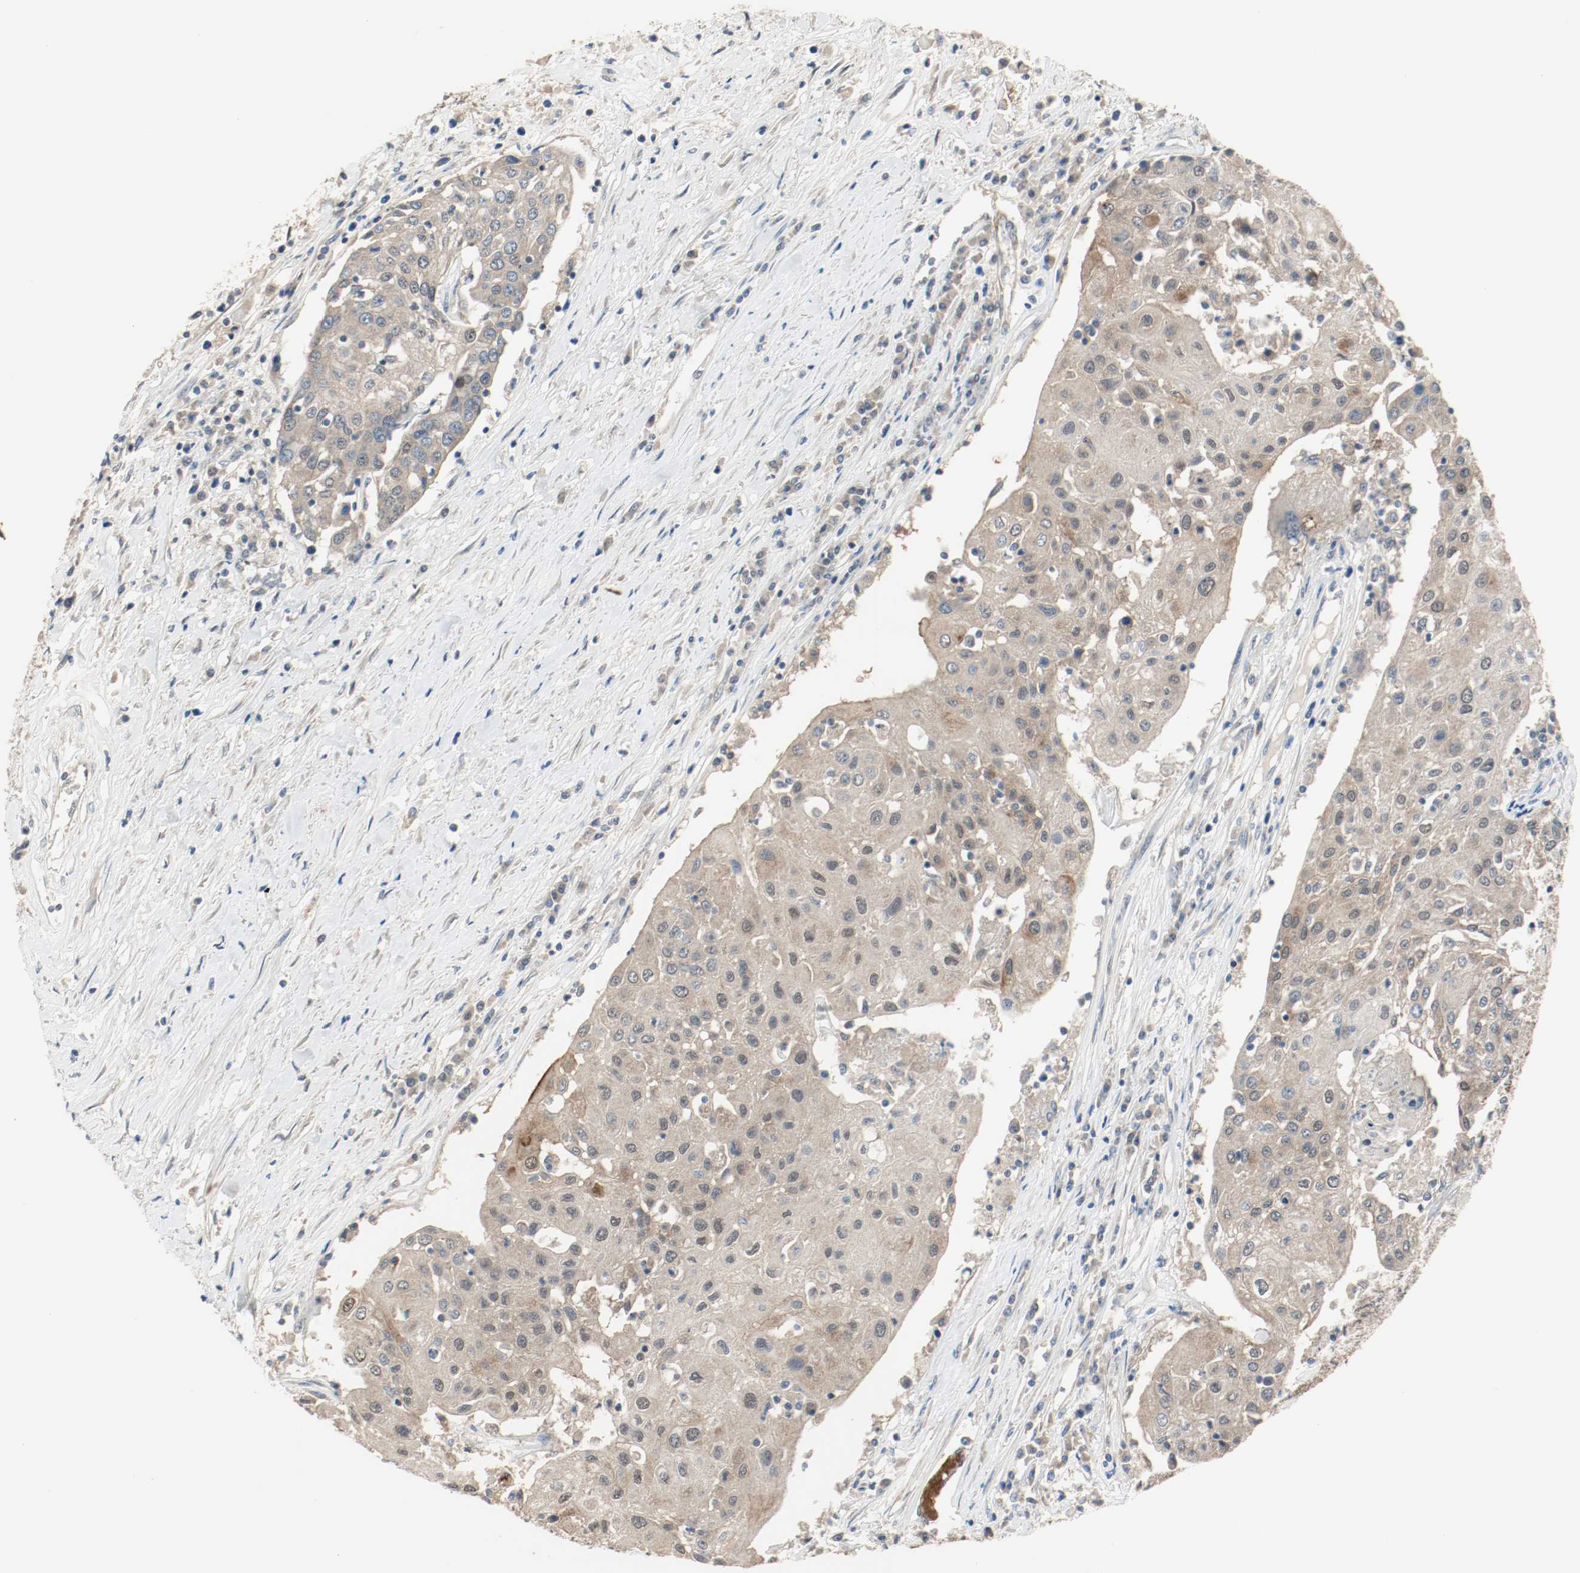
{"staining": {"intensity": "weak", "quantity": ">75%", "location": "cytoplasmic/membranous"}, "tissue": "urothelial cancer", "cell_type": "Tumor cells", "image_type": "cancer", "snomed": [{"axis": "morphology", "description": "Urothelial carcinoma, High grade"}, {"axis": "topography", "description": "Urinary bladder"}], "caption": "Human high-grade urothelial carcinoma stained with a protein marker exhibits weak staining in tumor cells.", "gene": "MELTF", "patient": {"sex": "female", "age": 85}}